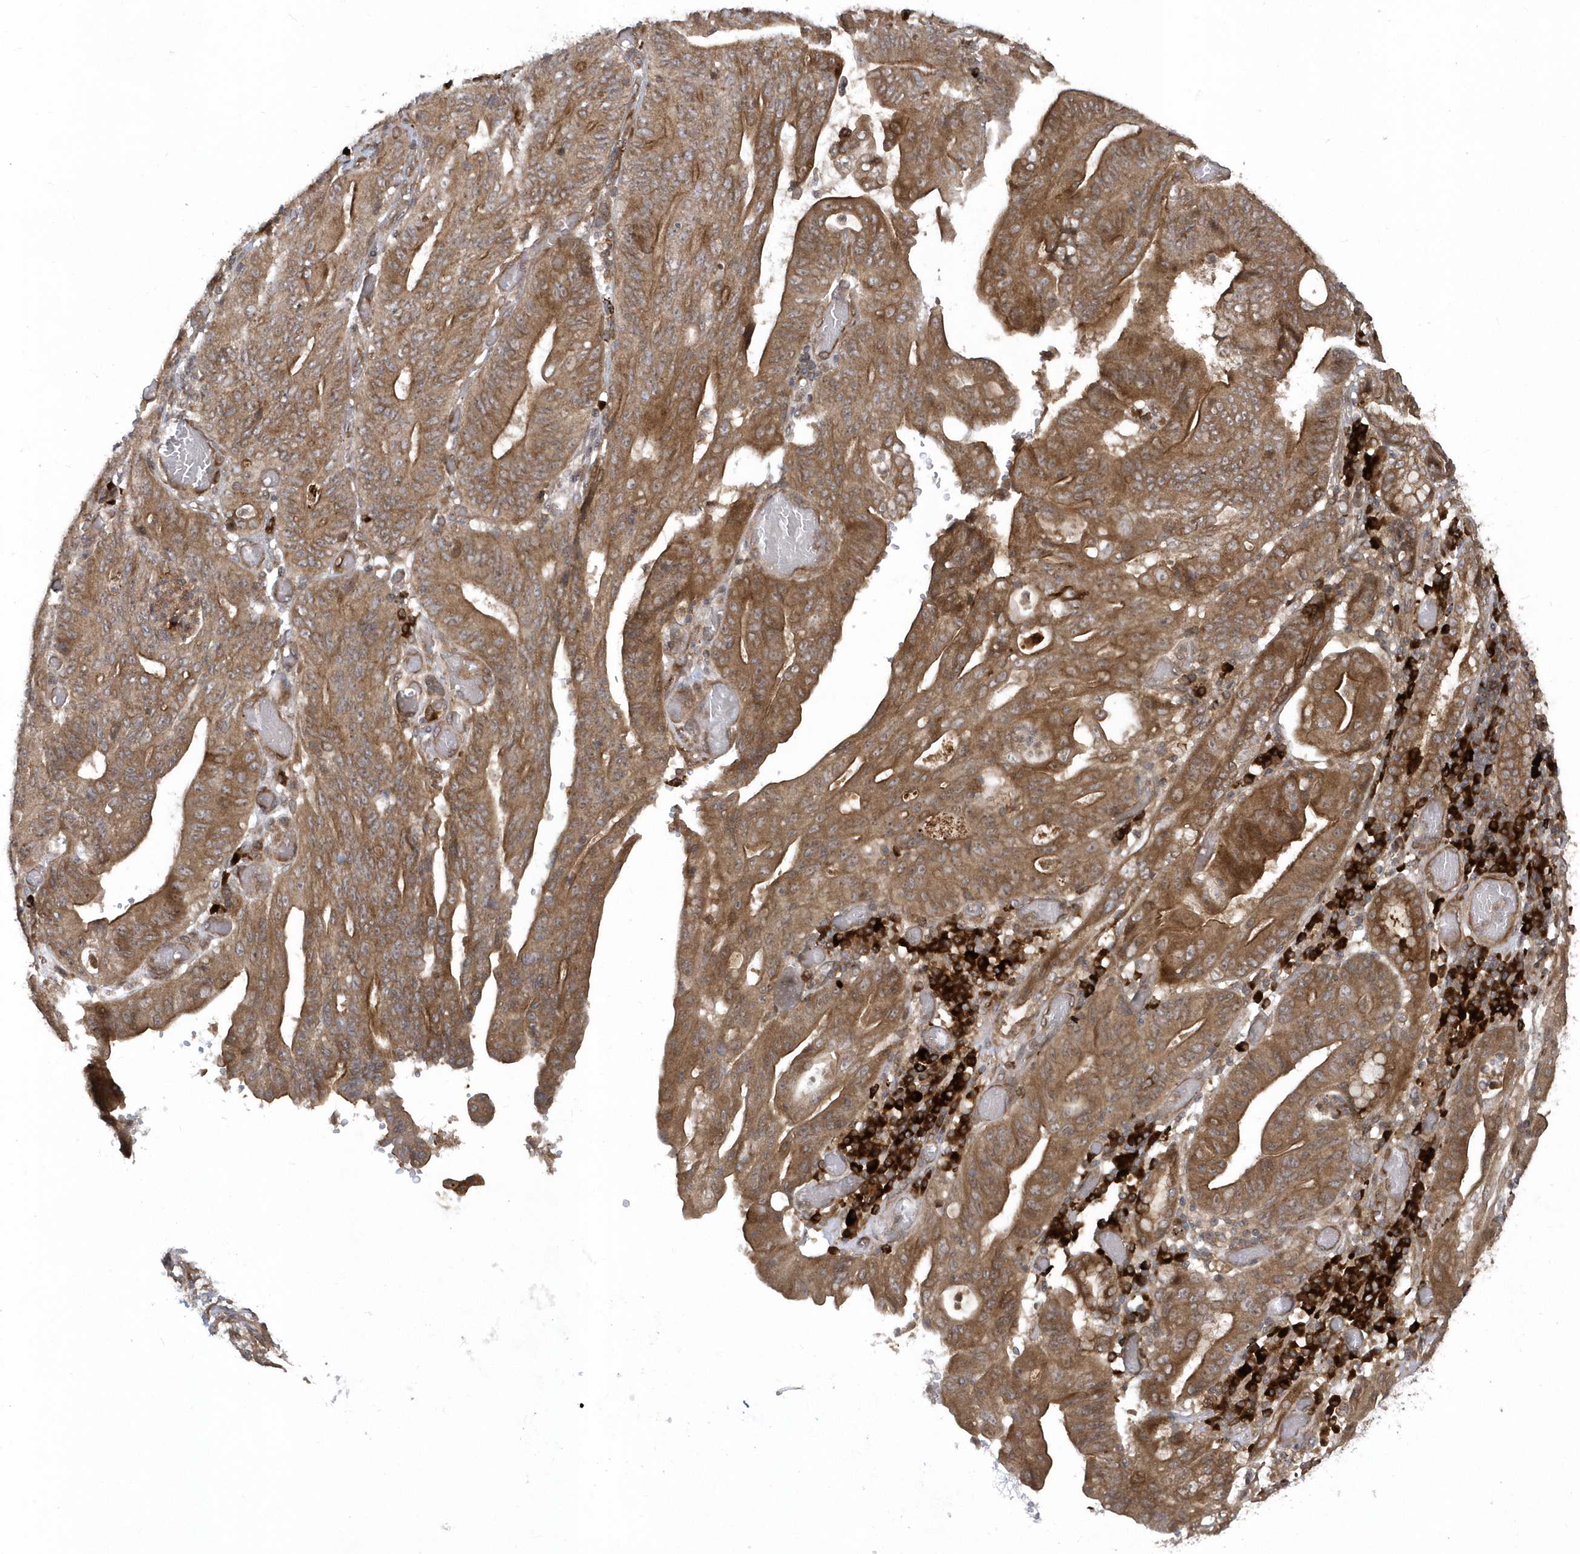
{"staining": {"intensity": "moderate", "quantity": ">75%", "location": "cytoplasmic/membranous"}, "tissue": "stomach cancer", "cell_type": "Tumor cells", "image_type": "cancer", "snomed": [{"axis": "morphology", "description": "Adenocarcinoma, NOS"}, {"axis": "topography", "description": "Stomach"}], "caption": "Immunohistochemistry (IHC) image of human adenocarcinoma (stomach) stained for a protein (brown), which displays medium levels of moderate cytoplasmic/membranous positivity in approximately >75% of tumor cells.", "gene": "HERPUD1", "patient": {"sex": "female", "age": 73}}